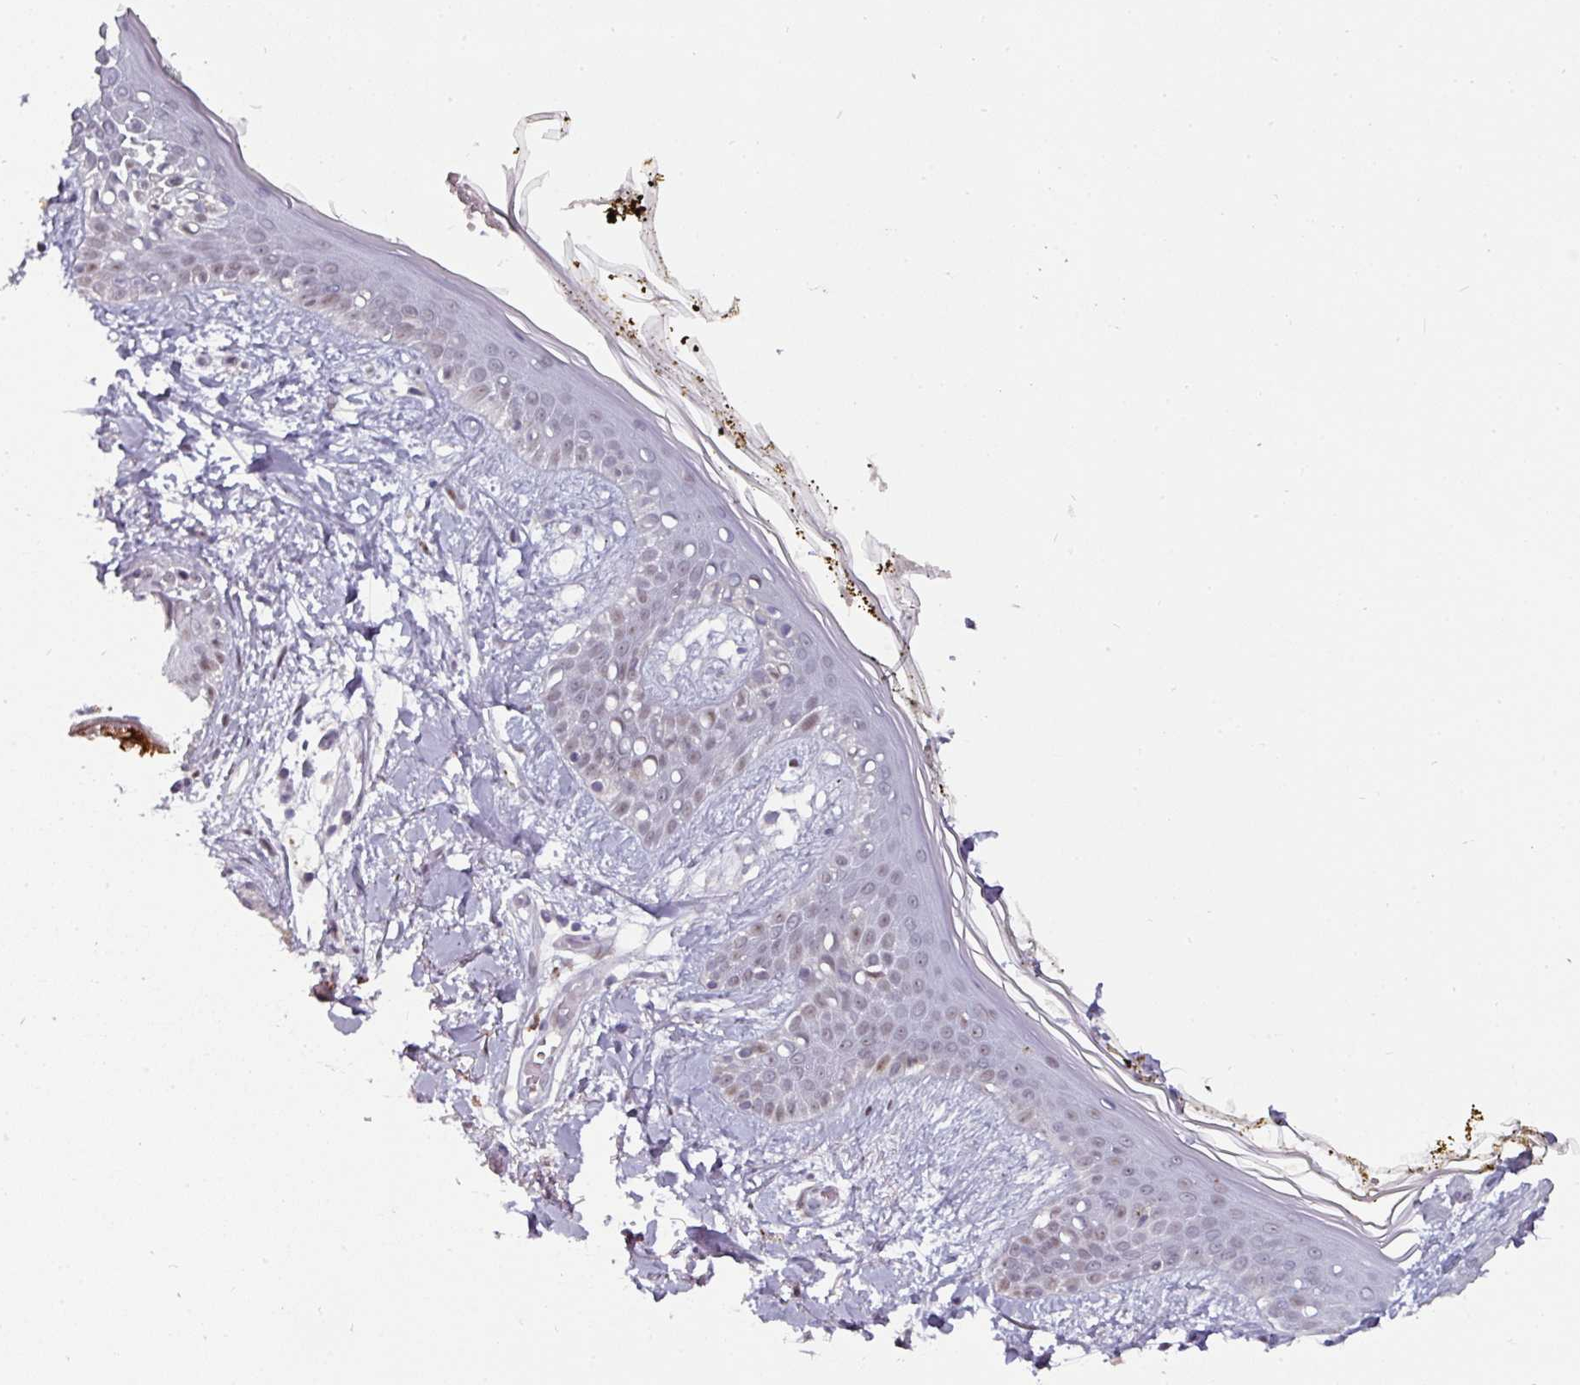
{"staining": {"intensity": "negative", "quantity": "none", "location": "none"}, "tissue": "skin", "cell_type": "Fibroblasts", "image_type": "normal", "snomed": [{"axis": "morphology", "description": "Normal tissue, NOS"}, {"axis": "topography", "description": "Skin"}], "caption": "IHC photomicrograph of unremarkable skin: human skin stained with DAB shows no significant protein expression in fibroblasts. Nuclei are stained in blue.", "gene": "SWSAP1", "patient": {"sex": "female", "age": 34}}